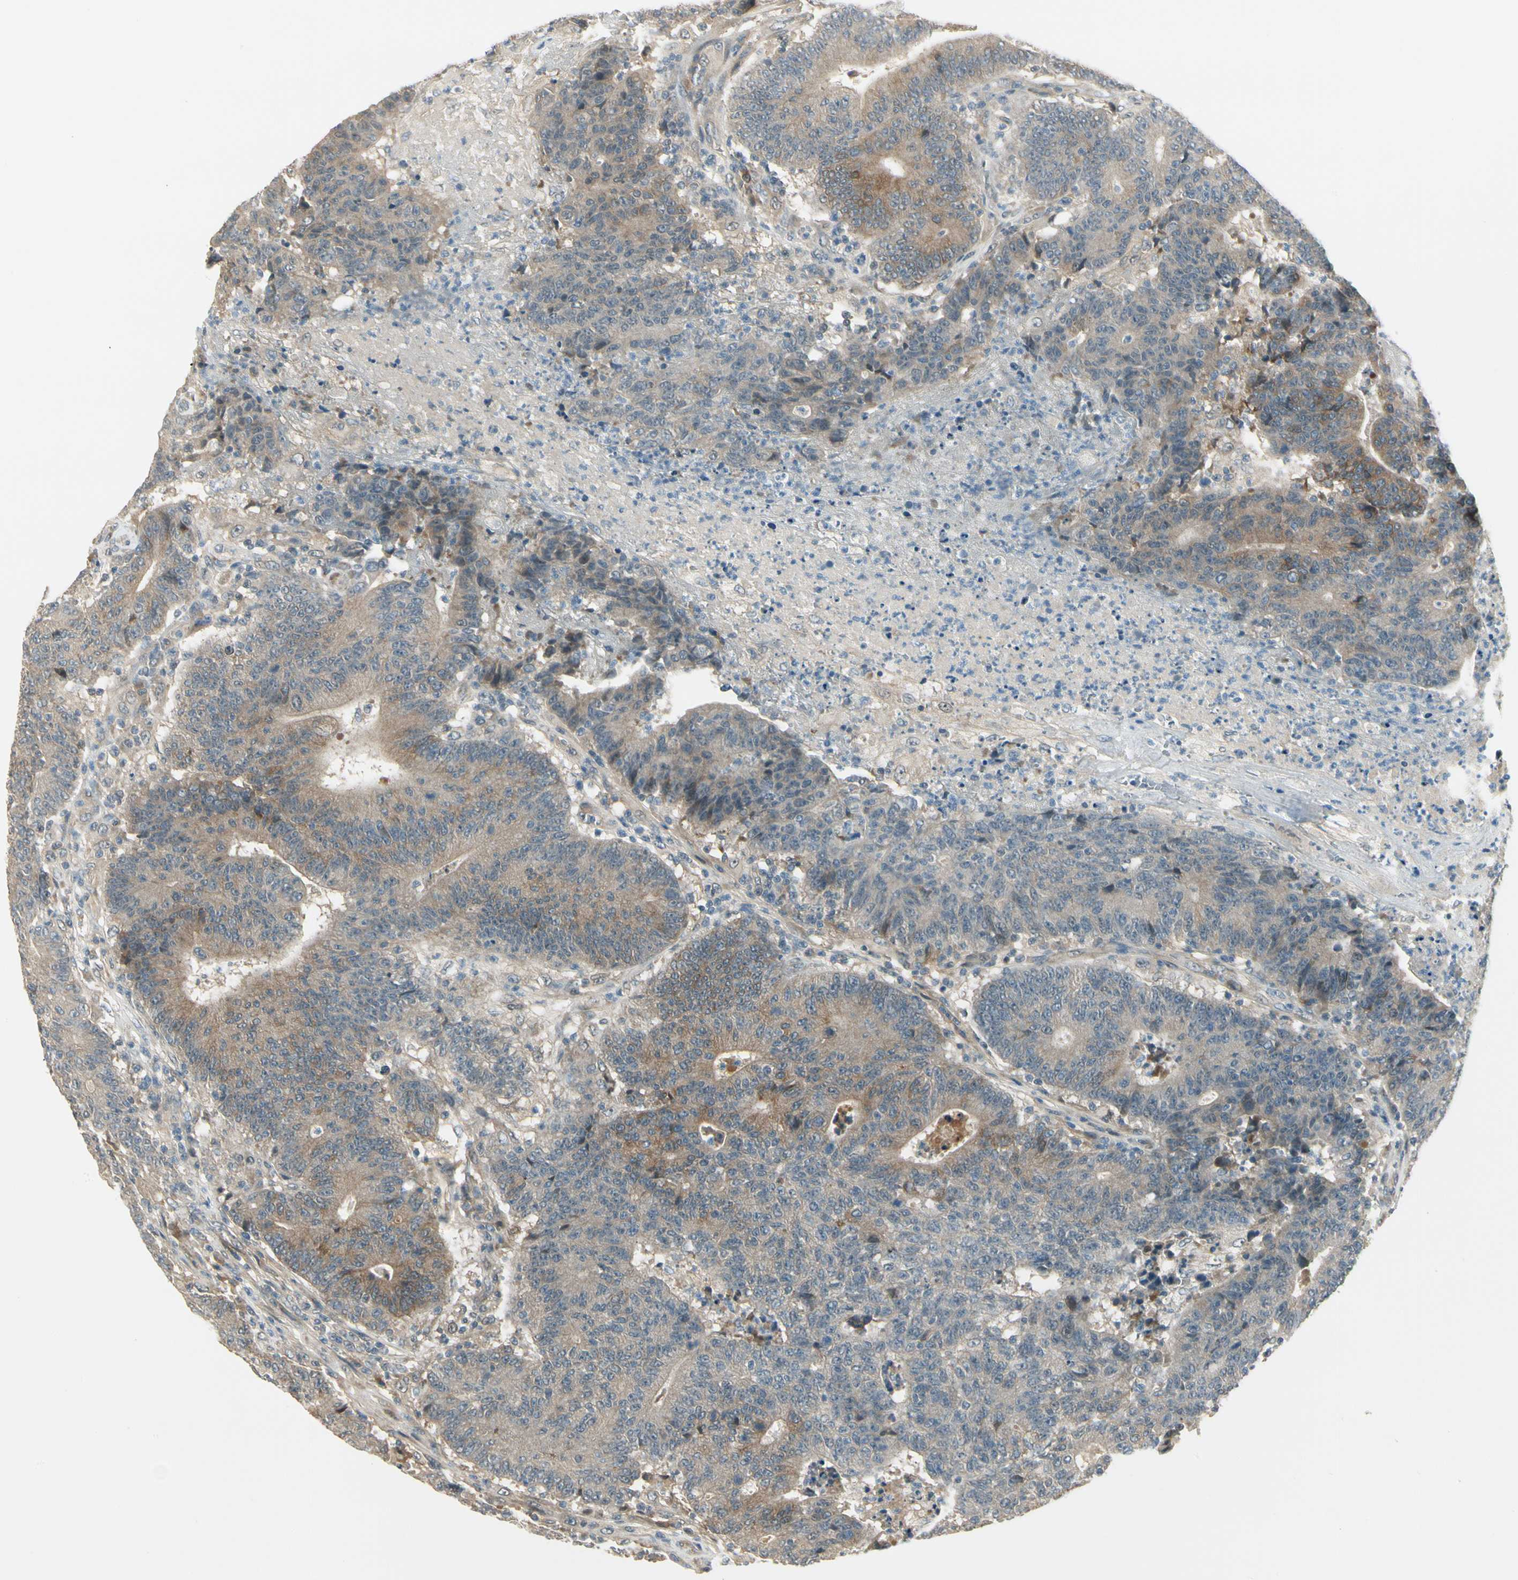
{"staining": {"intensity": "weak", "quantity": ">75%", "location": "cytoplasmic/membranous"}, "tissue": "colorectal cancer", "cell_type": "Tumor cells", "image_type": "cancer", "snomed": [{"axis": "morphology", "description": "Normal tissue, NOS"}, {"axis": "morphology", "description": "Adenocarcinoma, NOS"}, {"axis": "topography", "description": "Colon"}], "caption": "Immunohistochemical staining of colorectal adenocarcinoma demonstrates low levels of weak cytoplasmic/membranous expression in approximately >75% of tumor cells.", "gene": "EPHB3", "patient": {"sex": "female", "age": 75}}